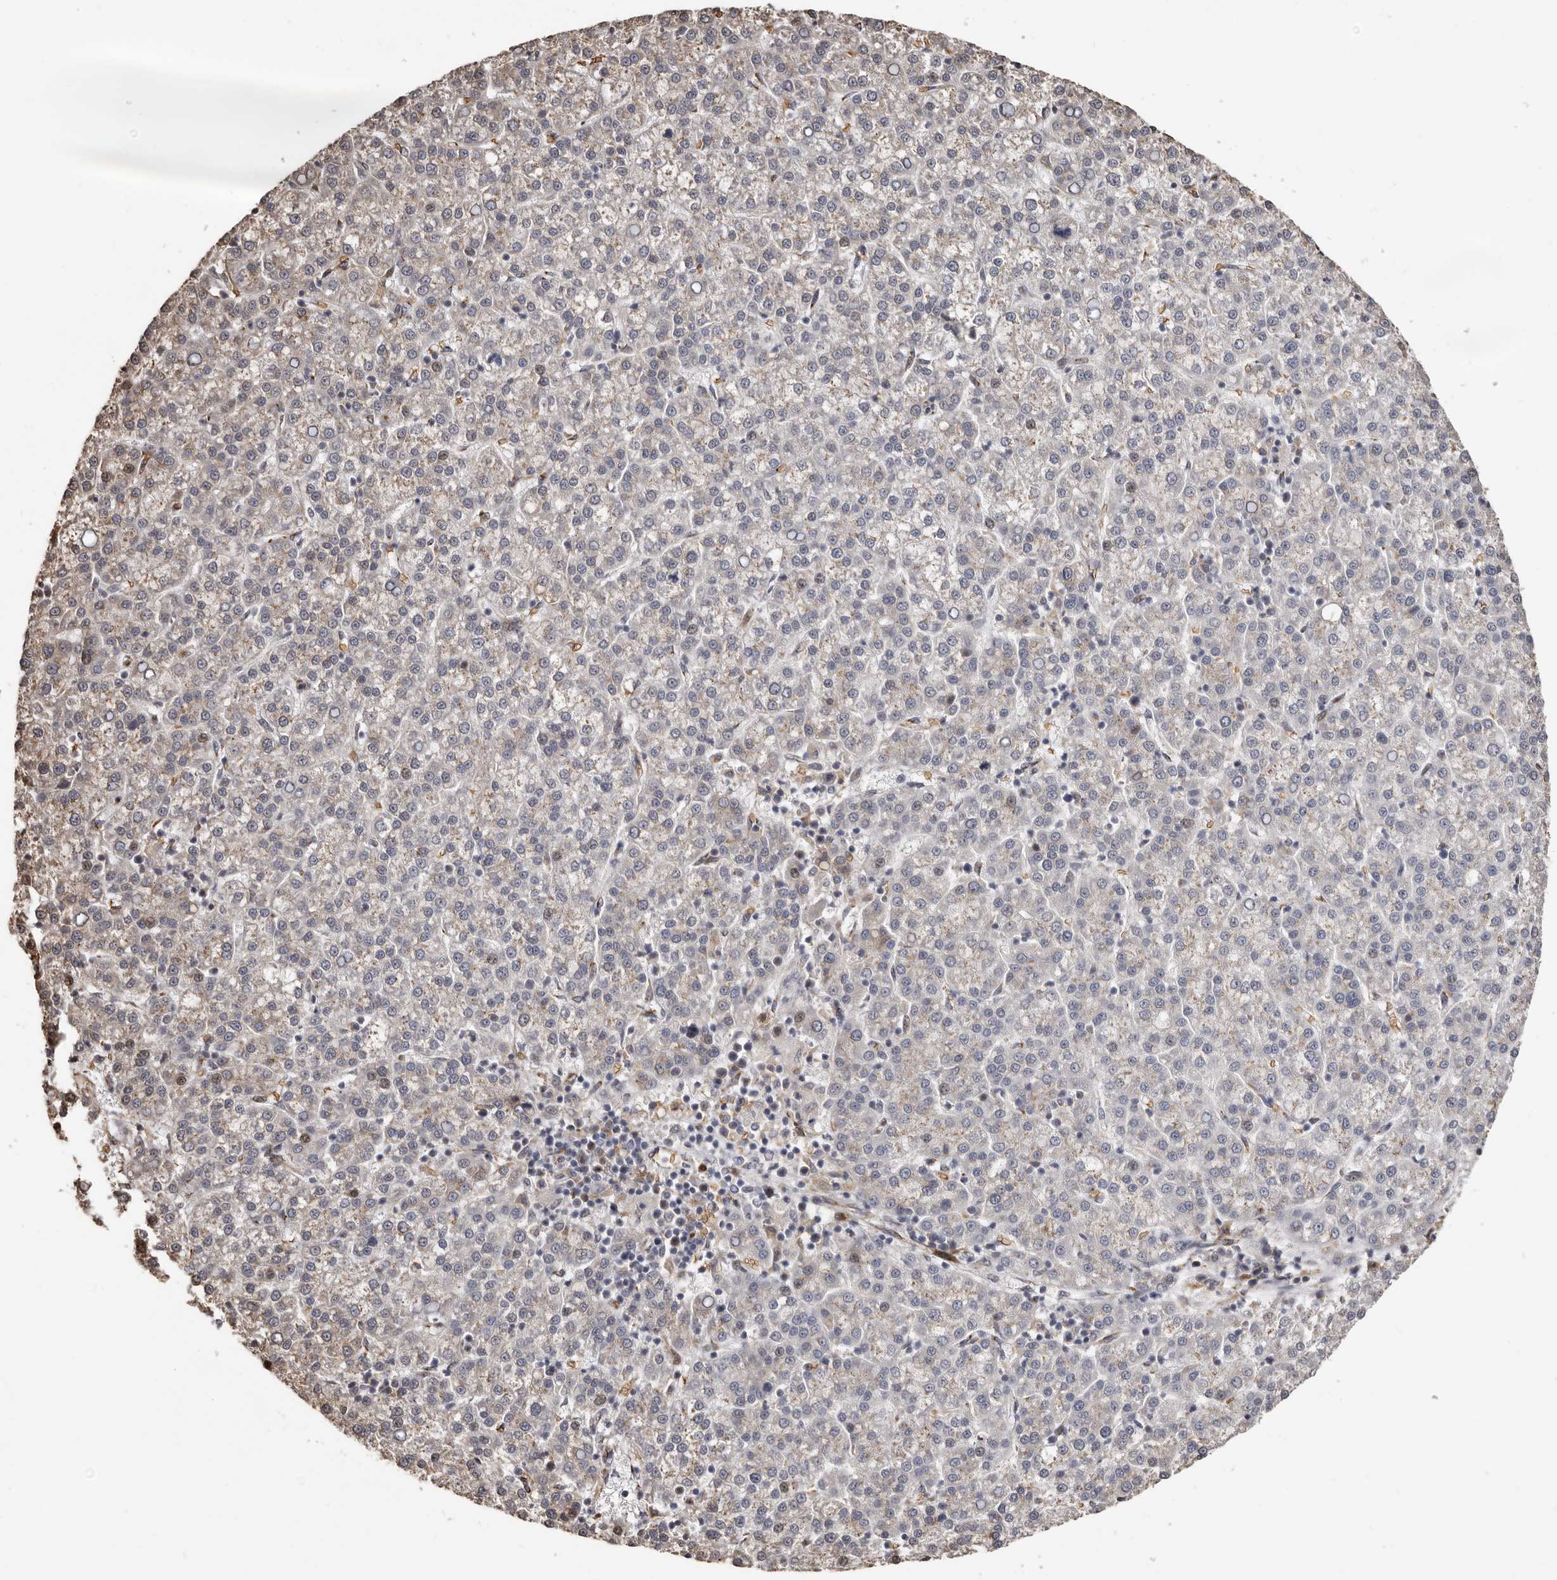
{"staining": {"intensity": "negative", "quantity": "none", "location": "none"}, "tissue": "liver cancer", "cell_type": "Tumor cells", "image_type": "cancer", "snomed": [{"axis": "morphology", "description": "Carcinoma, Hepatocellular, NOS"}, {"axis": "topography", "description": "Liver"}], "caption": "The IHC micrograph has no significant expression in tumor cells of liver hepatocellular carcinoma tissue. (DAB IHC visualized using brightfield microscopy, high magnification).", "gene": "ENTREP1", "patient": {"sex": "female", "age": 58}}